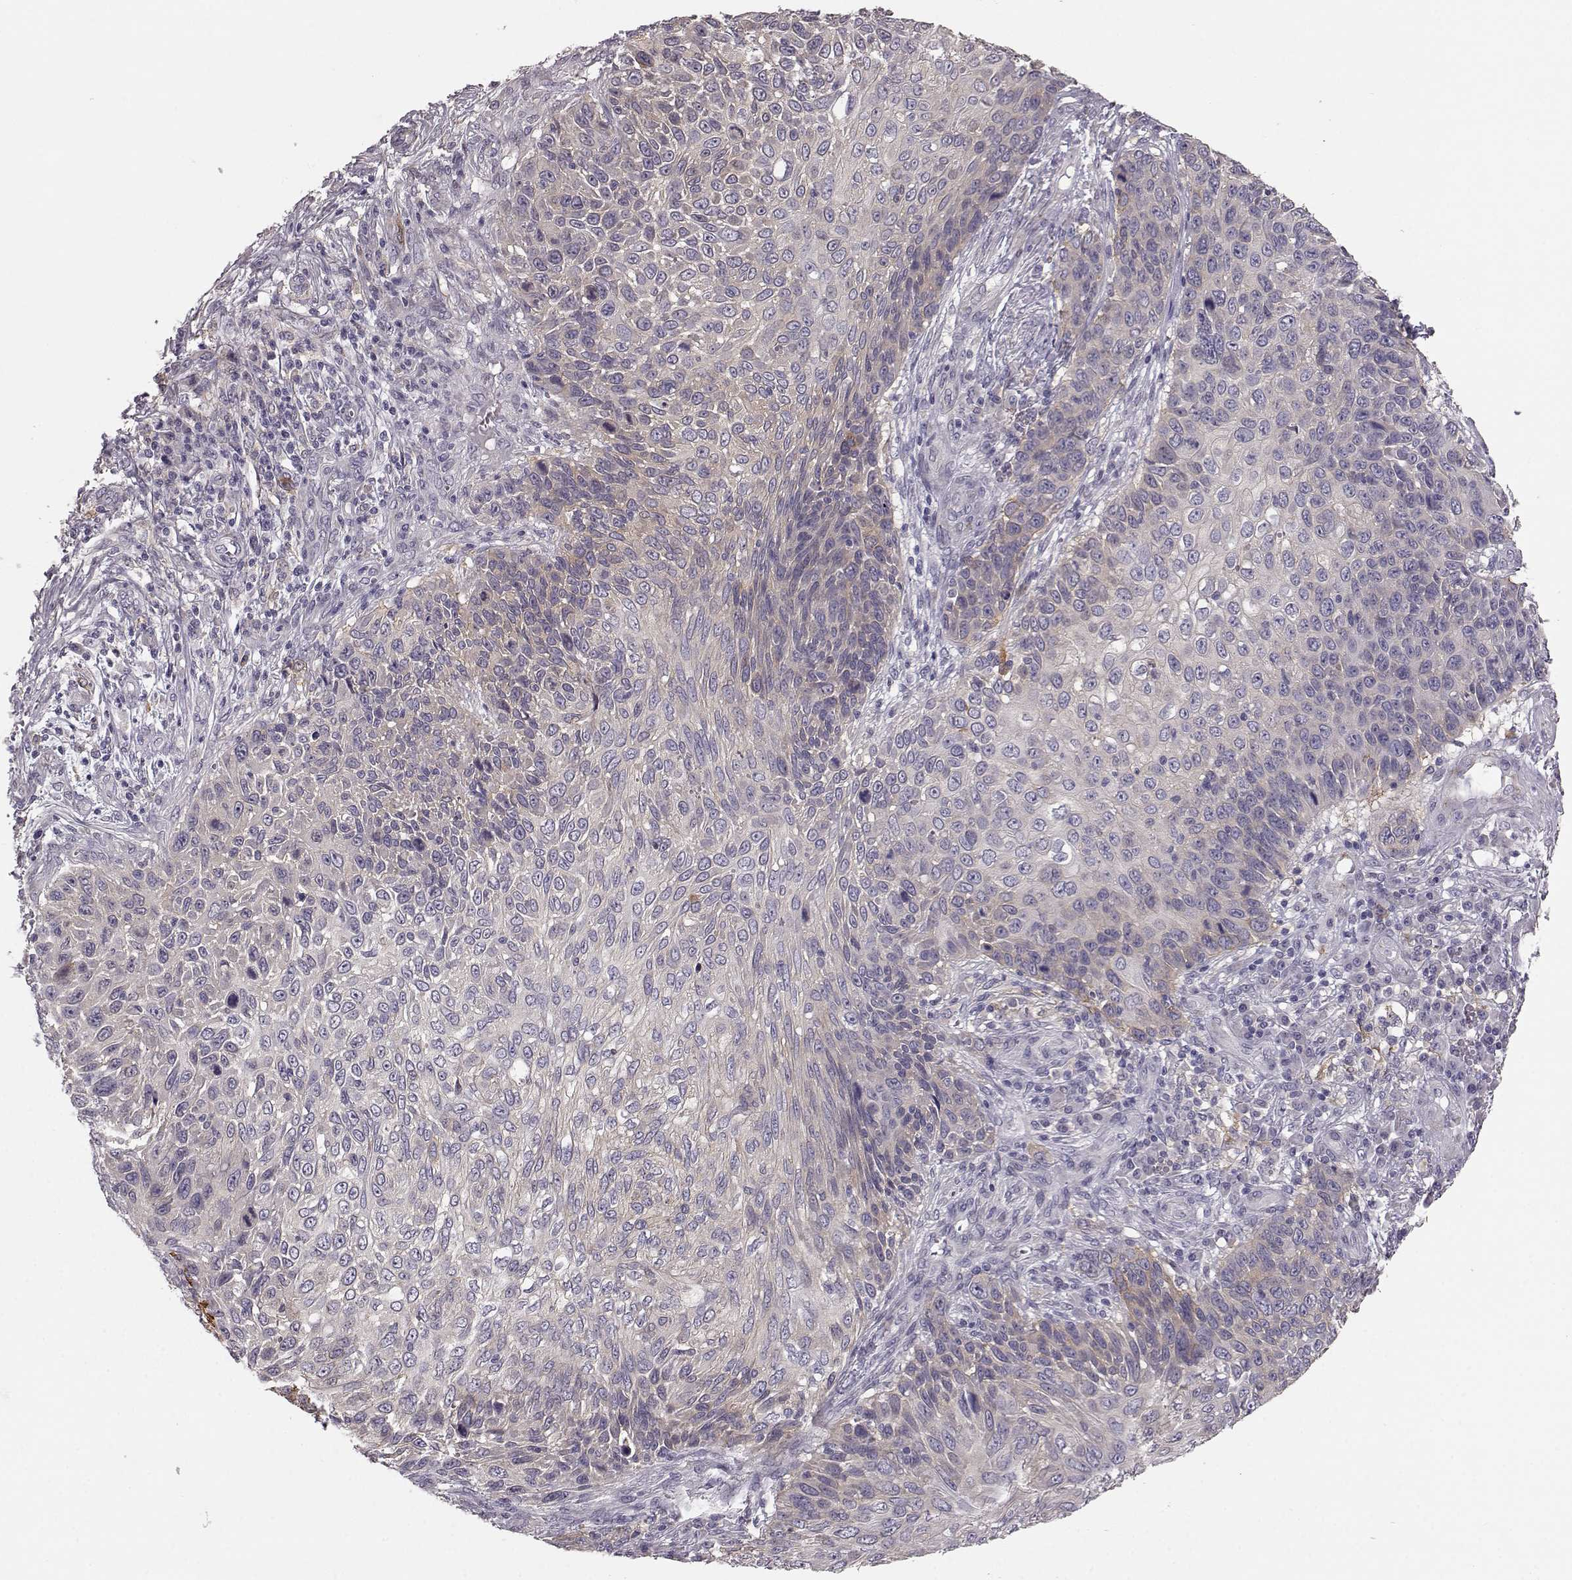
{"staining": {"intensity": "negative", "quantity": "none", "location": "none"}, "tissue": "skin cancer", "cell_type": "Tumor cells", "image_type": "cancer", "snomed": [{"axis": "morphology", "description": "Squamous cell carcinoma, NOS"}, {"axis": "topography", "description": "Skin"}], "caption": "An image of skin cancer (squamous cell carcinoma) stained for a protein shows no brown staining in tumor cells. (DAB (3,3'-diaminobenzidine) IHC visualized using brightfield microscopy, high magnification).", "gene": "GPR50", "patient": {"sex": "male", "age": 92}}